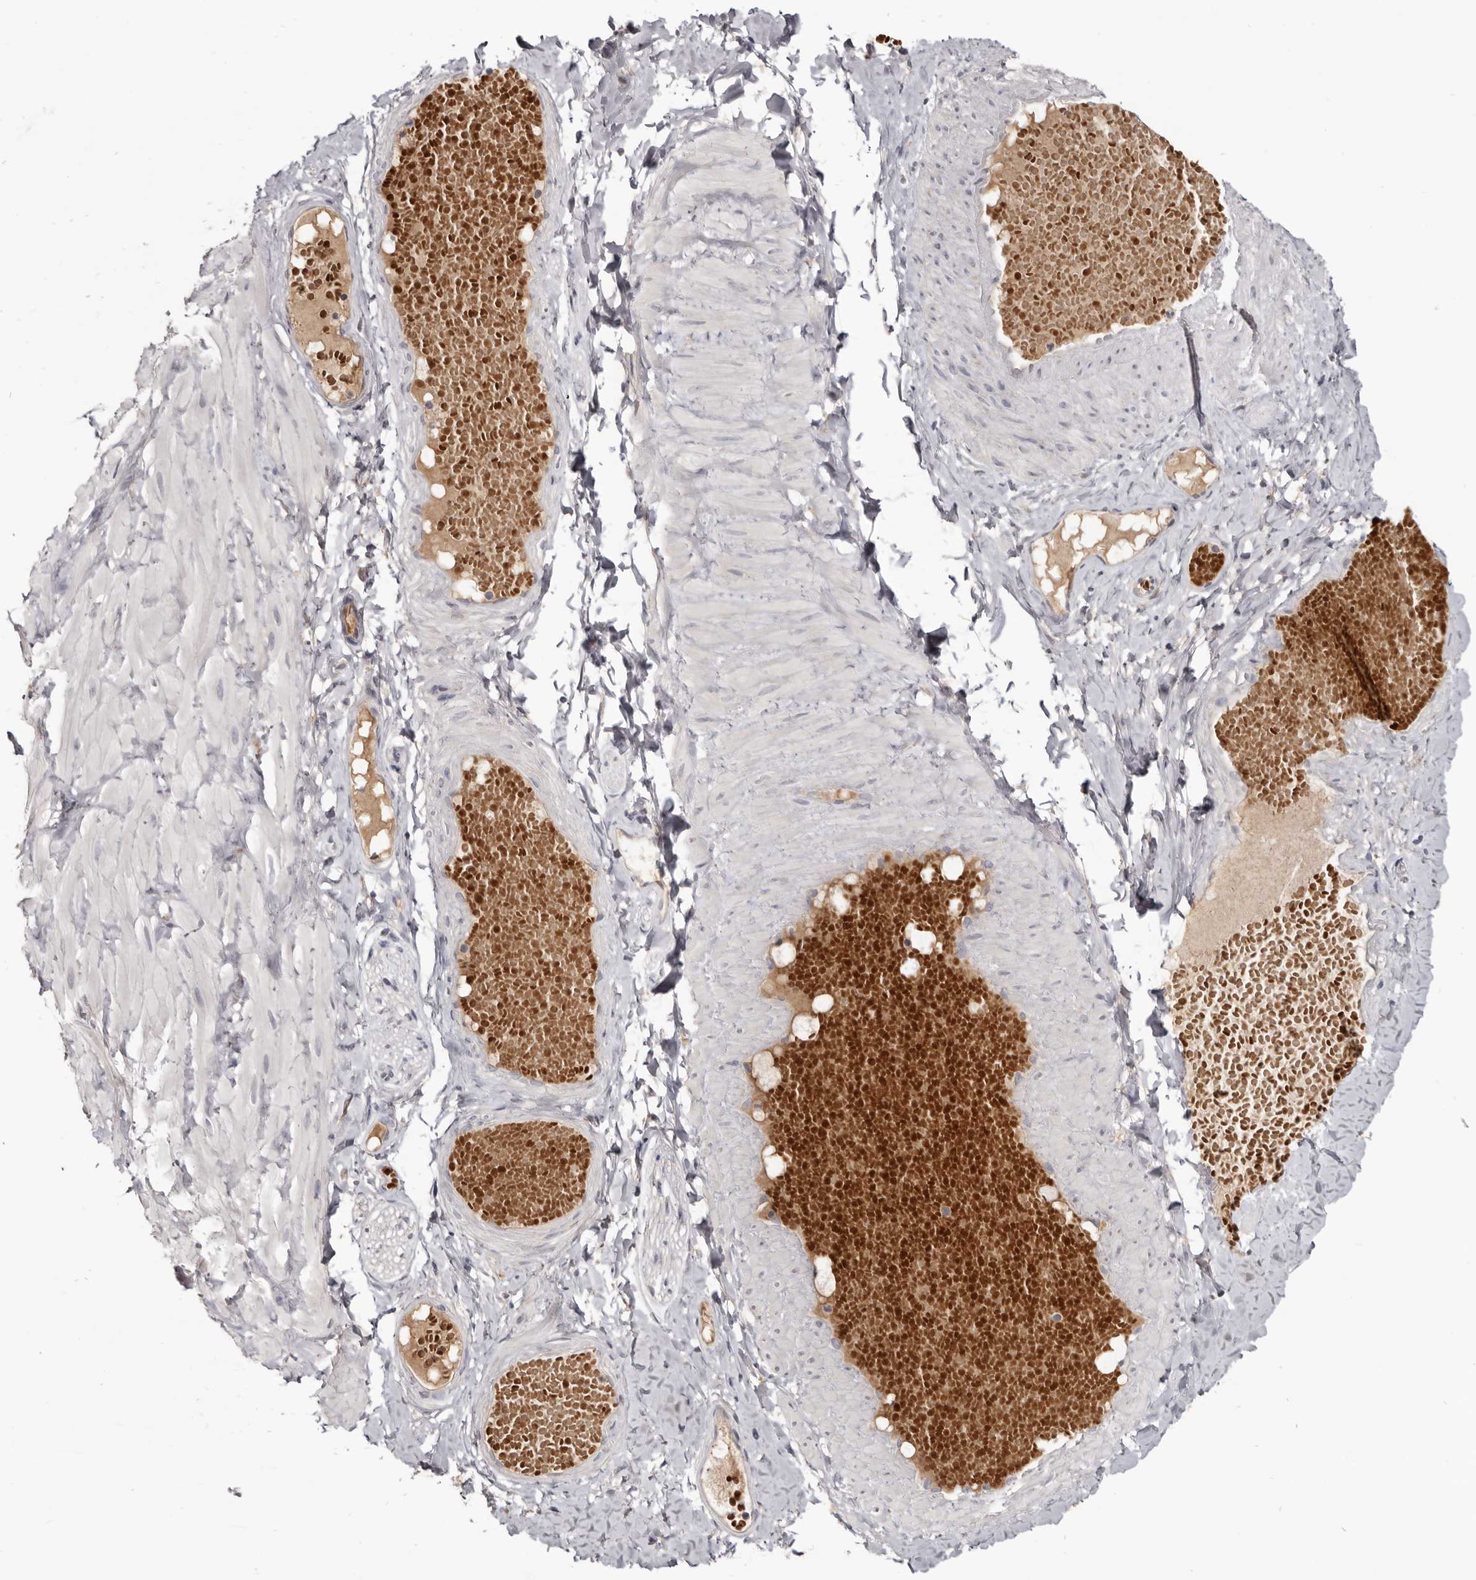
{"staining": {"intensity": "weak", "quantity": ">75%", "location": "cytoplasmic/membranous"}, "tissue": "adipose tissue", "cell_type": "Adipocytes", "image_type": "normal", "snomed": [{"axis": "morphology", "description": "Normal tissue, NOS"}, {"axis": "topography", "description": "Adipose tissue"}, {"axis": "topography", "description": "Vascular tissue"}, {"axis": "topography", "description": "Peripheral nerve tissue"}], "caption": "The immunohistochemical stain shows weak cytoplasmic/membranous positivity in adipocytes of normal adipose tissue.", "gene": "NENF", "patient": {"sex": "male", "age": 25}}